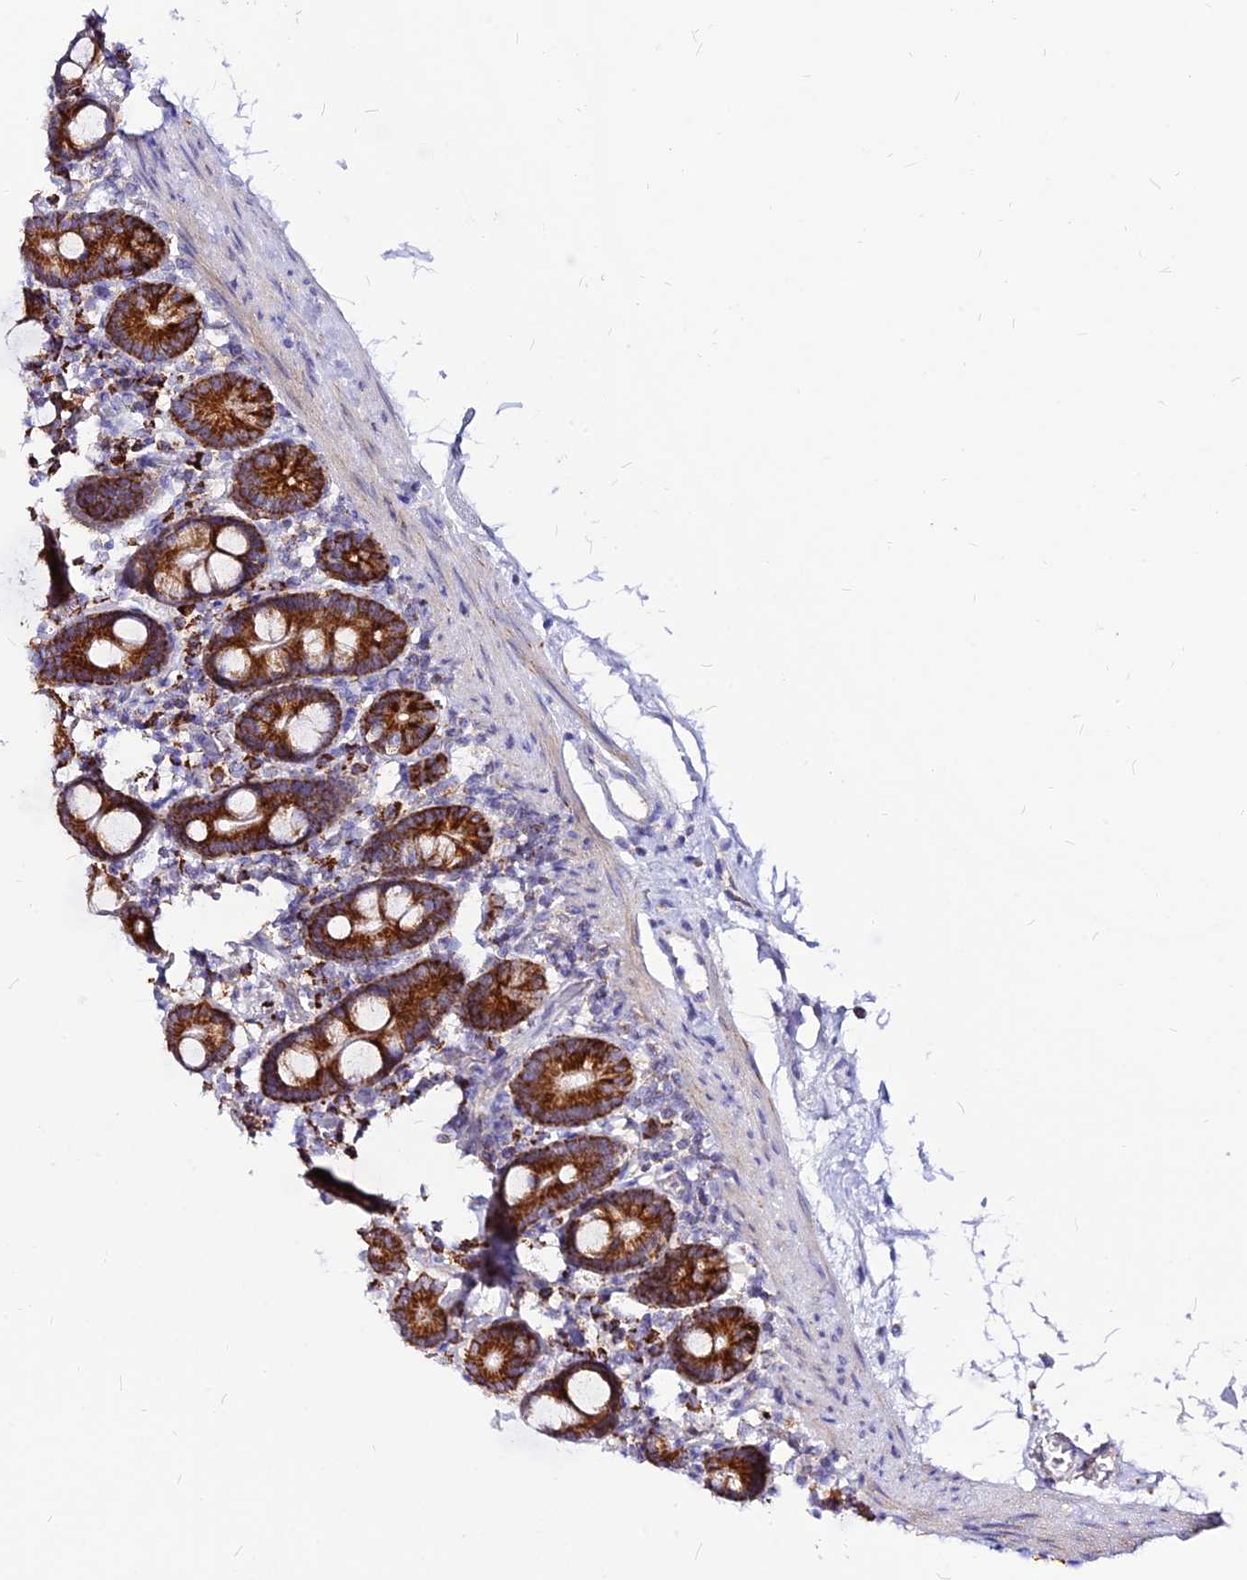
{"staining": {"intensity": "strong", "quantity": ">75%", "location": "cytoplasmic/membranous"}, "tissue": "duodenum", "cell_type": "Glandular cells", "image_type": "normal", "snomed": [{"axis": "morphology", "description": "Normal tissue, NOS"}, {"axis": "topography", "description": "Duodenum"}], "caption": "Immunohistochemistry of unremarkable human duodenum demonstrates high levels of strong cytoplasmic/membranous positivity in approximately >75% of glandular cells. Using DAB (brown) and hematoxylin (blue) stains, captured at high magnification using brightfield microscopy.", "gene": "ECI1", "patient": {"sex": "male", "age": 55}}